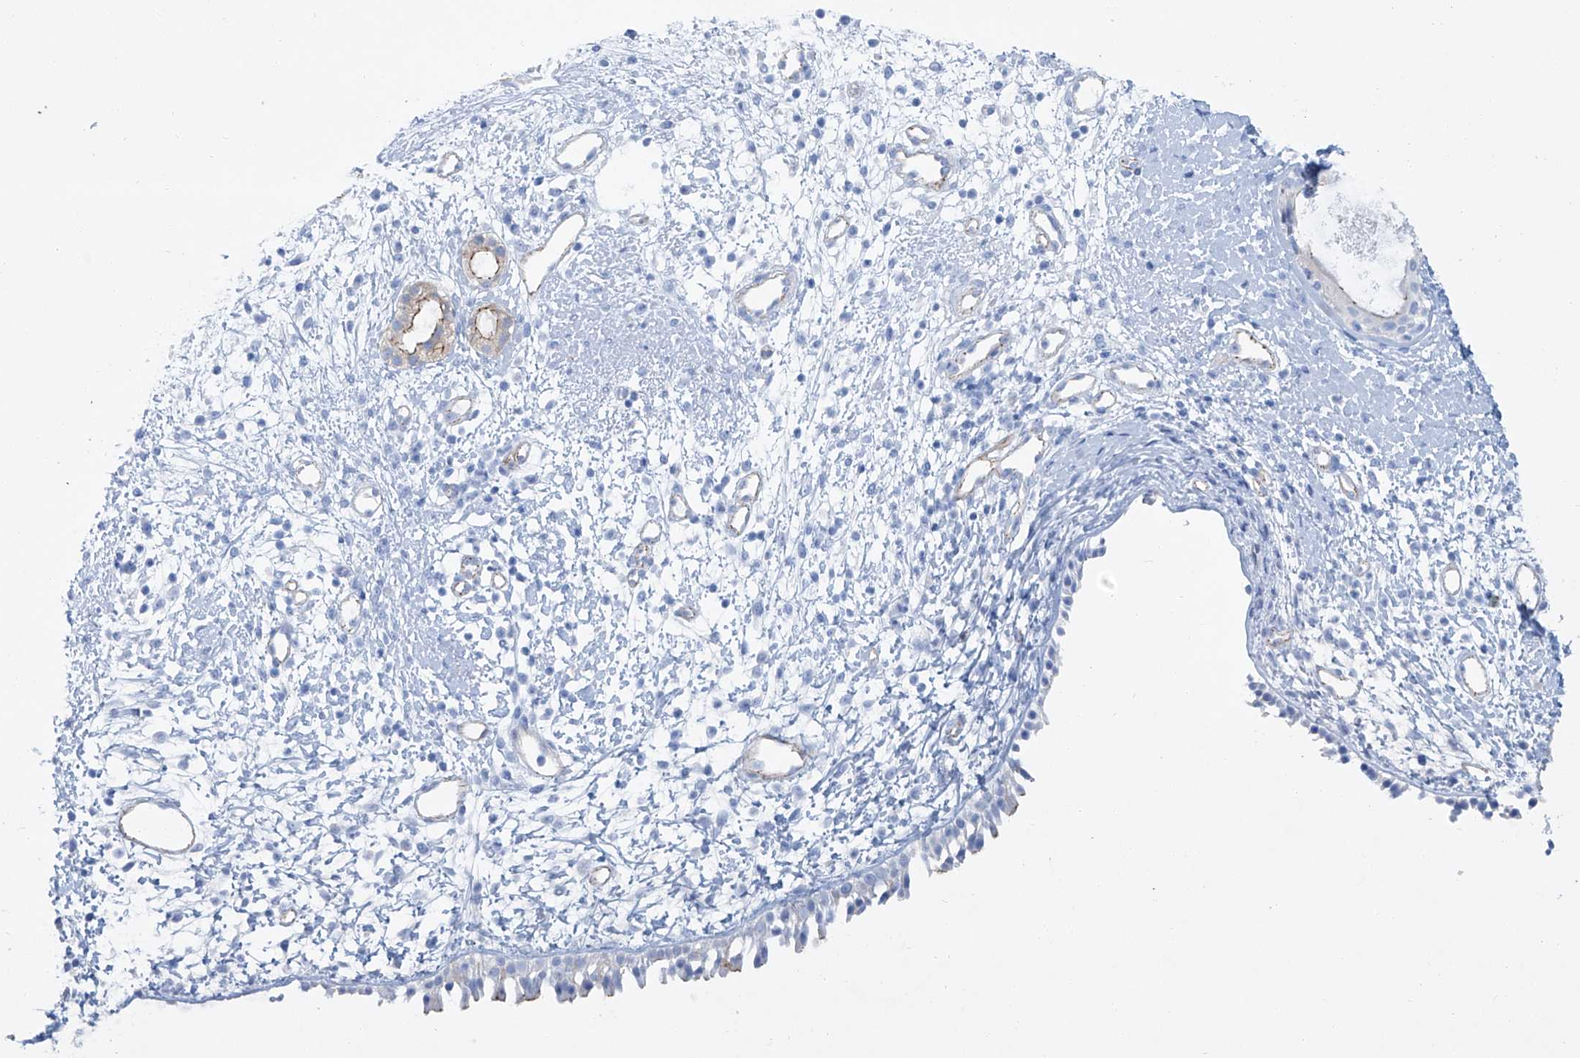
{"staining": {"intensity": "moderate", "quantity": "25%-75%", "location": "cytoplasmic/membranous"}, "tissue": "nasopharynx", "cell_type": "Respiratory epithelial cells", "image_type": "normal", "snomed": [{"axis": "morphology", "description": "Normal tissue, NOS"}, {"axis": "topography", "description": "Nasopharynx"}], "caption": "Immunohistochemical staining of unremarkable human nasopharynx demonstrates 25%-75% levels of moderate cytoplasmic/membranous protein positivity in approximately 25%-75% of respiratory epithelial cells.", "gene": "MAGI1", "patient": {"sex": "male", "age": 22}}